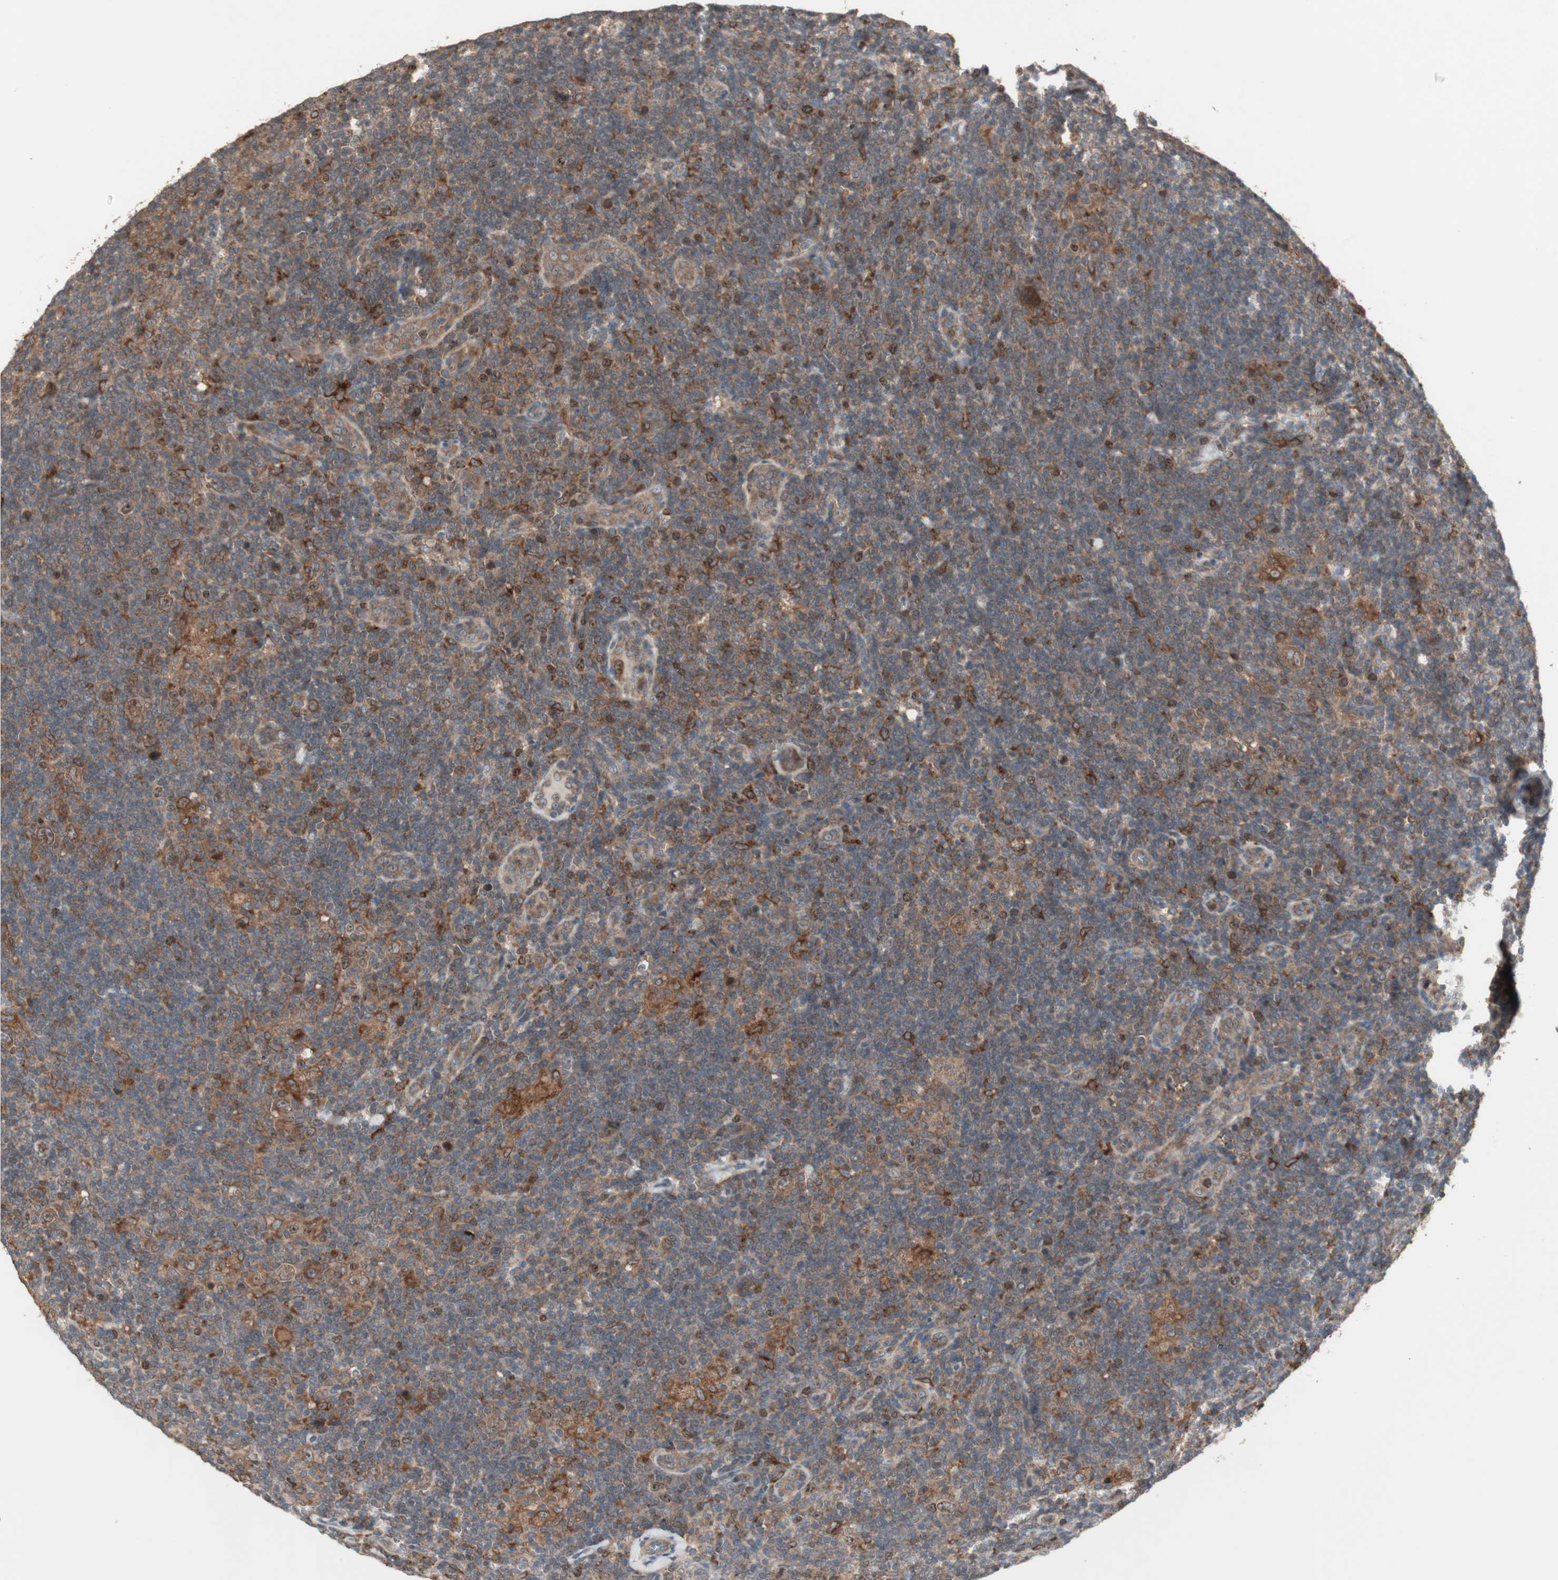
{"staining": {"intensity": "moderate", "quantity": ">75%", "location": "cytoplasmic/membranous"}, "tissue": "lymphoma", "cell_type": "Tumor cells", "image_type": "cancer", "snomed": [{"axis": "morphology", "description": "Hodgkin's disease, NOS"}, {"axis": "topography", "description": "Lymph node"}], "caption": "Protein expression by IHC displays moderate cytoplasmic/membranous expression in approximately >75% of tumor cells in lymphoma.", "gene": "ATP6AP2", "patient": {"sex": "female", "age": 57}}